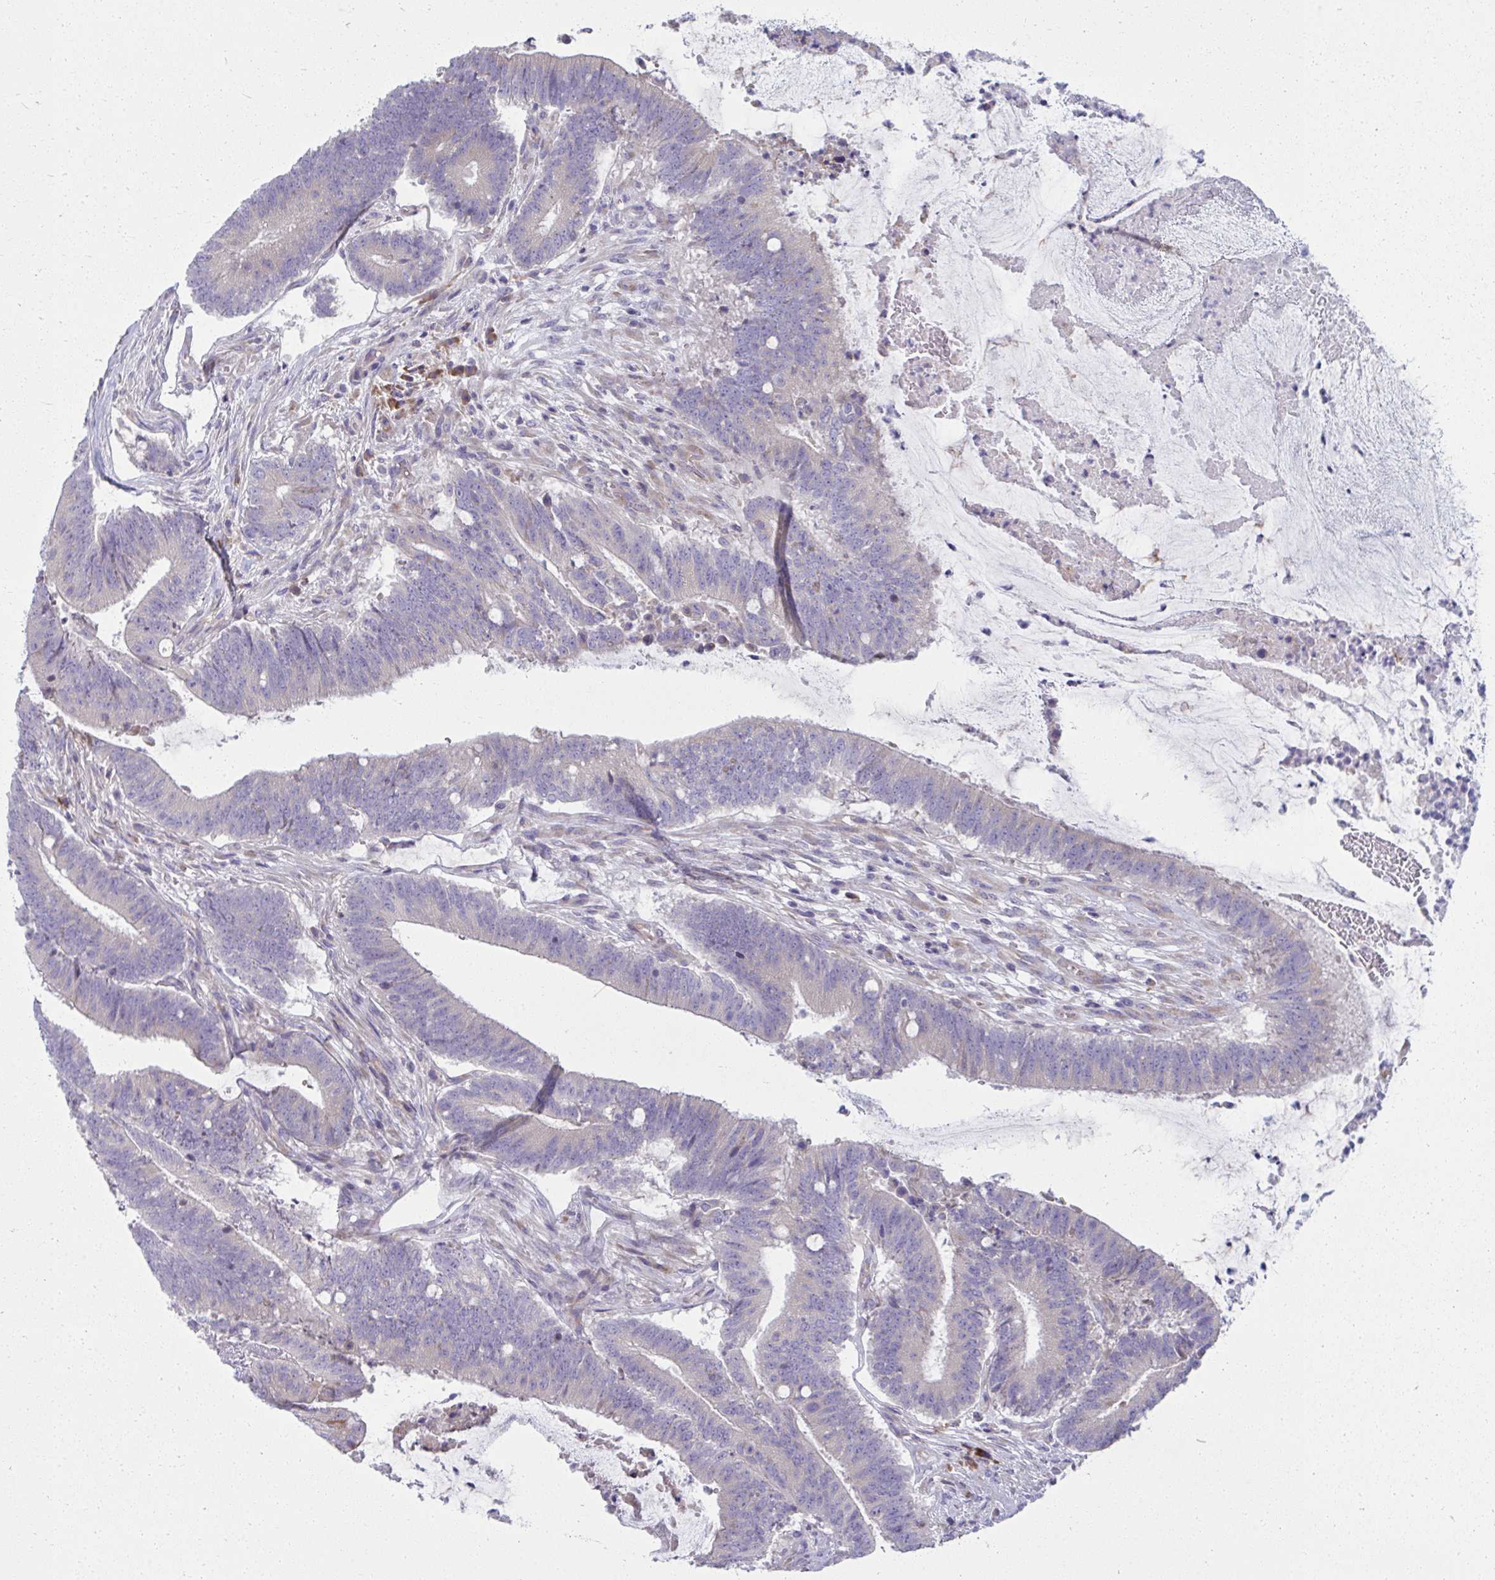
{"staining": {"intensity": "negative", "quantity": "none", "location": "none"}, "tissue": "colorectal cancer", "cell_type": "Tumor cells", "image_type": "cancer", "snomed": [{"axis": "morphology", "description": "Adenocarcinoma, NOS"}, {"axis": "topography", "description": "Colon"}], "caption": "IHC of adenocarcinoma (colorectal) exhibits no positivity in tumor cells. The staining is performed using DAB (3,3'-diaminobenzidine) brown chromogen with nuclei counter-stained in using hematoxylin.", "gene": "FASLG", "patient": {"sex": "female", "age": 43}}